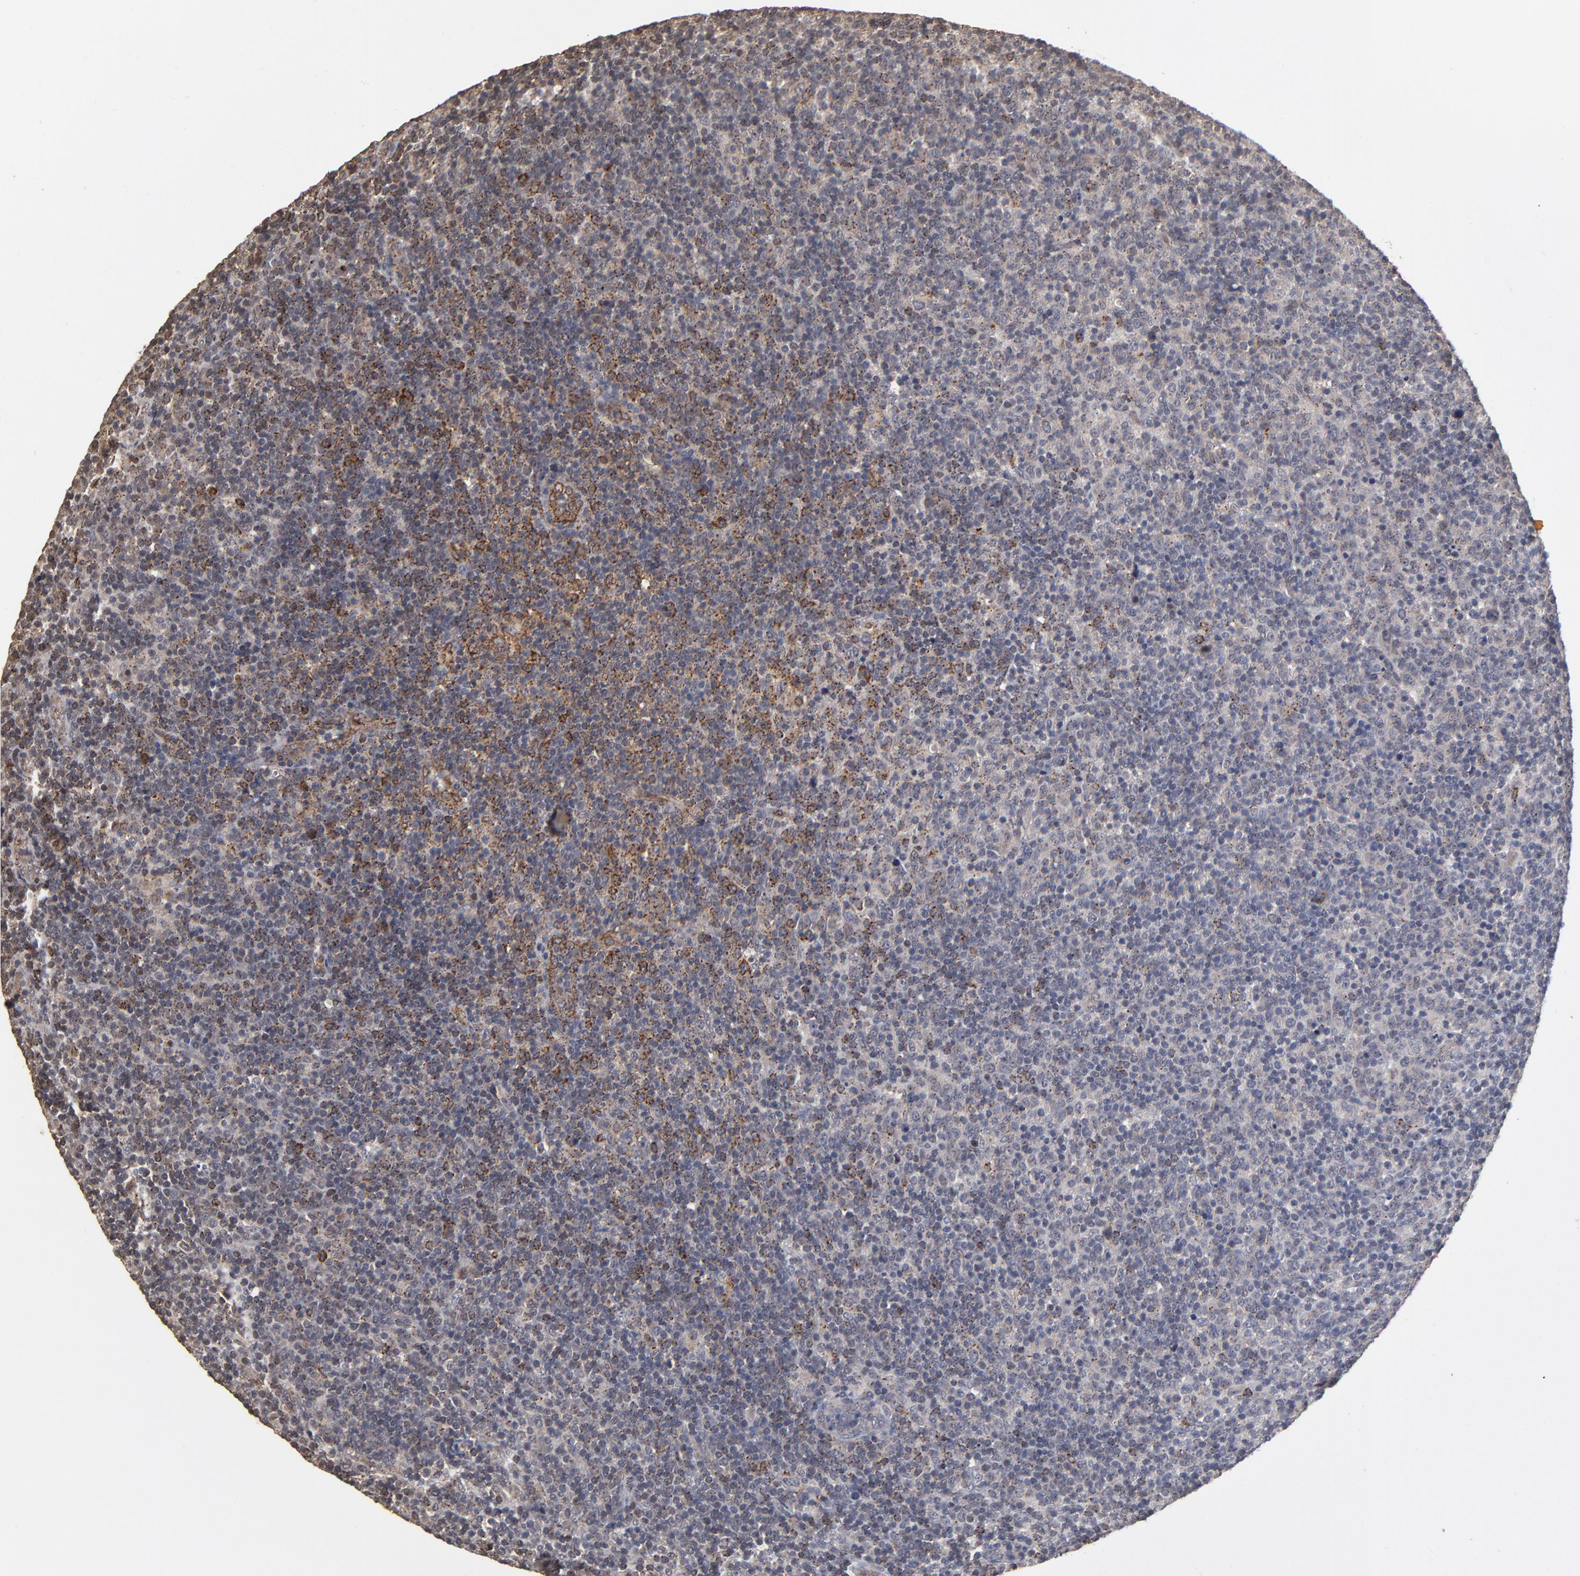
{"staining": {"intensity": "moderate", "quantity": "25%-75%", "location": "cytoplasmic/membranous"}, "tissue": "lymphoma", "cell_type": "Tumor cells", "image_type": "cancer", "snomed": [{"axis": "morphology", "description": "Malignant lymphoma, non-Hodgkin's type, Low grade"}, {"axis": "topography", "description": "Lymph node"}], "caption": "Moderate cytoplasmic/membranous protein expression is seen in about 25%-75% of tumor cells in lymphoma. Immunohistochemistry (ihc) stains the protein of interest in brown and the nuclei are stained blue.", "gene": "ASB8", "patient": {"sex": "male", "age": 70}}